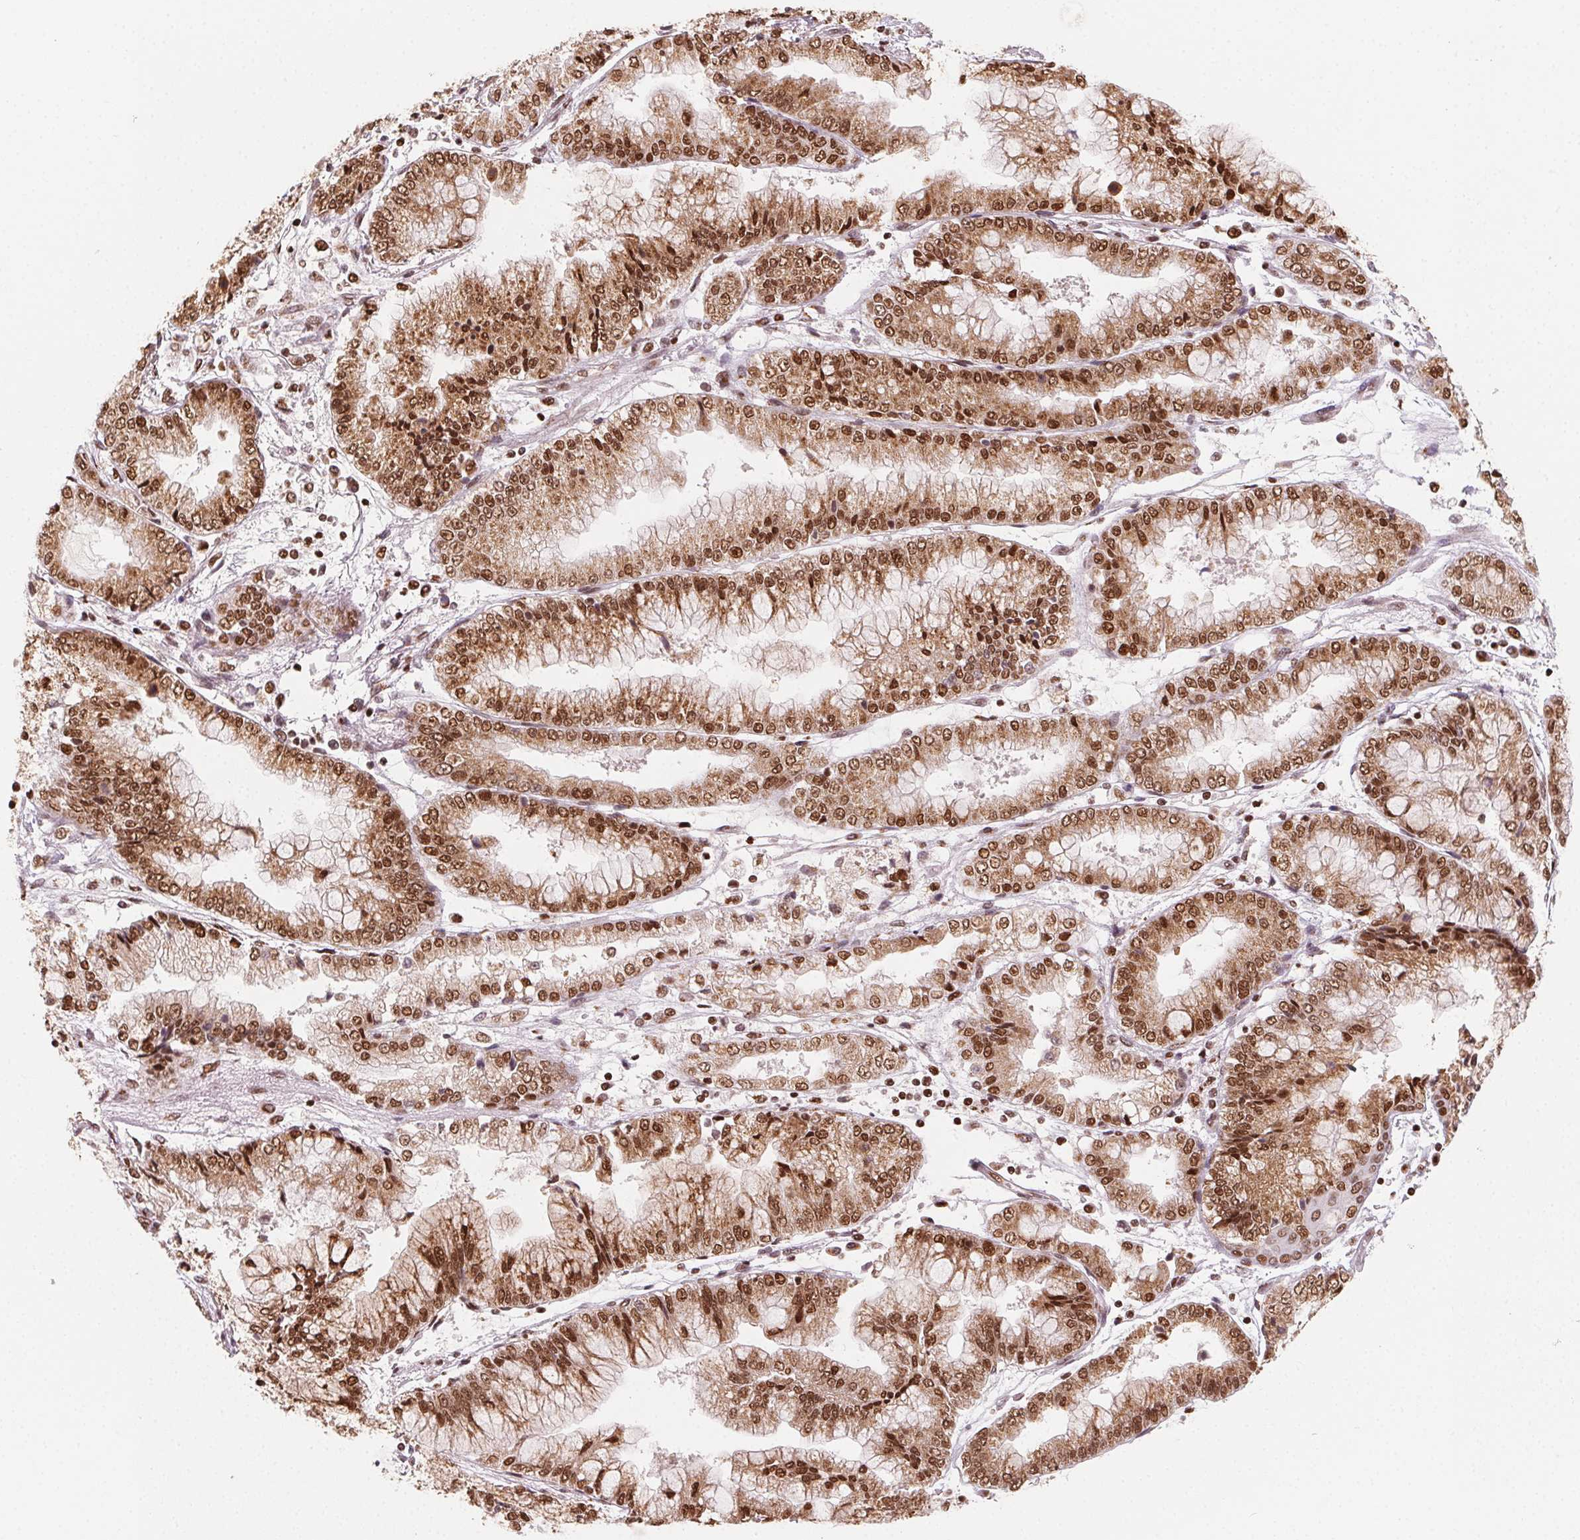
{"staining": {"intensity": "moderate", "quantity": ">75%", "location": "cytoplasmic/membranous,nuclear"}, "tissue": "stomach cancer", "cell_type": "Tumor cells", "image_type": "cancer", "snomed": [{"axis": "morphology", "description": "Adenocarcinoma, NOS"}, {"axis": "topography", "description": "Stomach, upper"}], "caption": "Protein expression analysis of stomach cancer (adenocarcinoma) displays moderate cytoplasmic/membranous and nuclear expression in about >75% of tumor cells.", "gene": "TOPORS", "patient": {"sex": "female", "age": 74}}